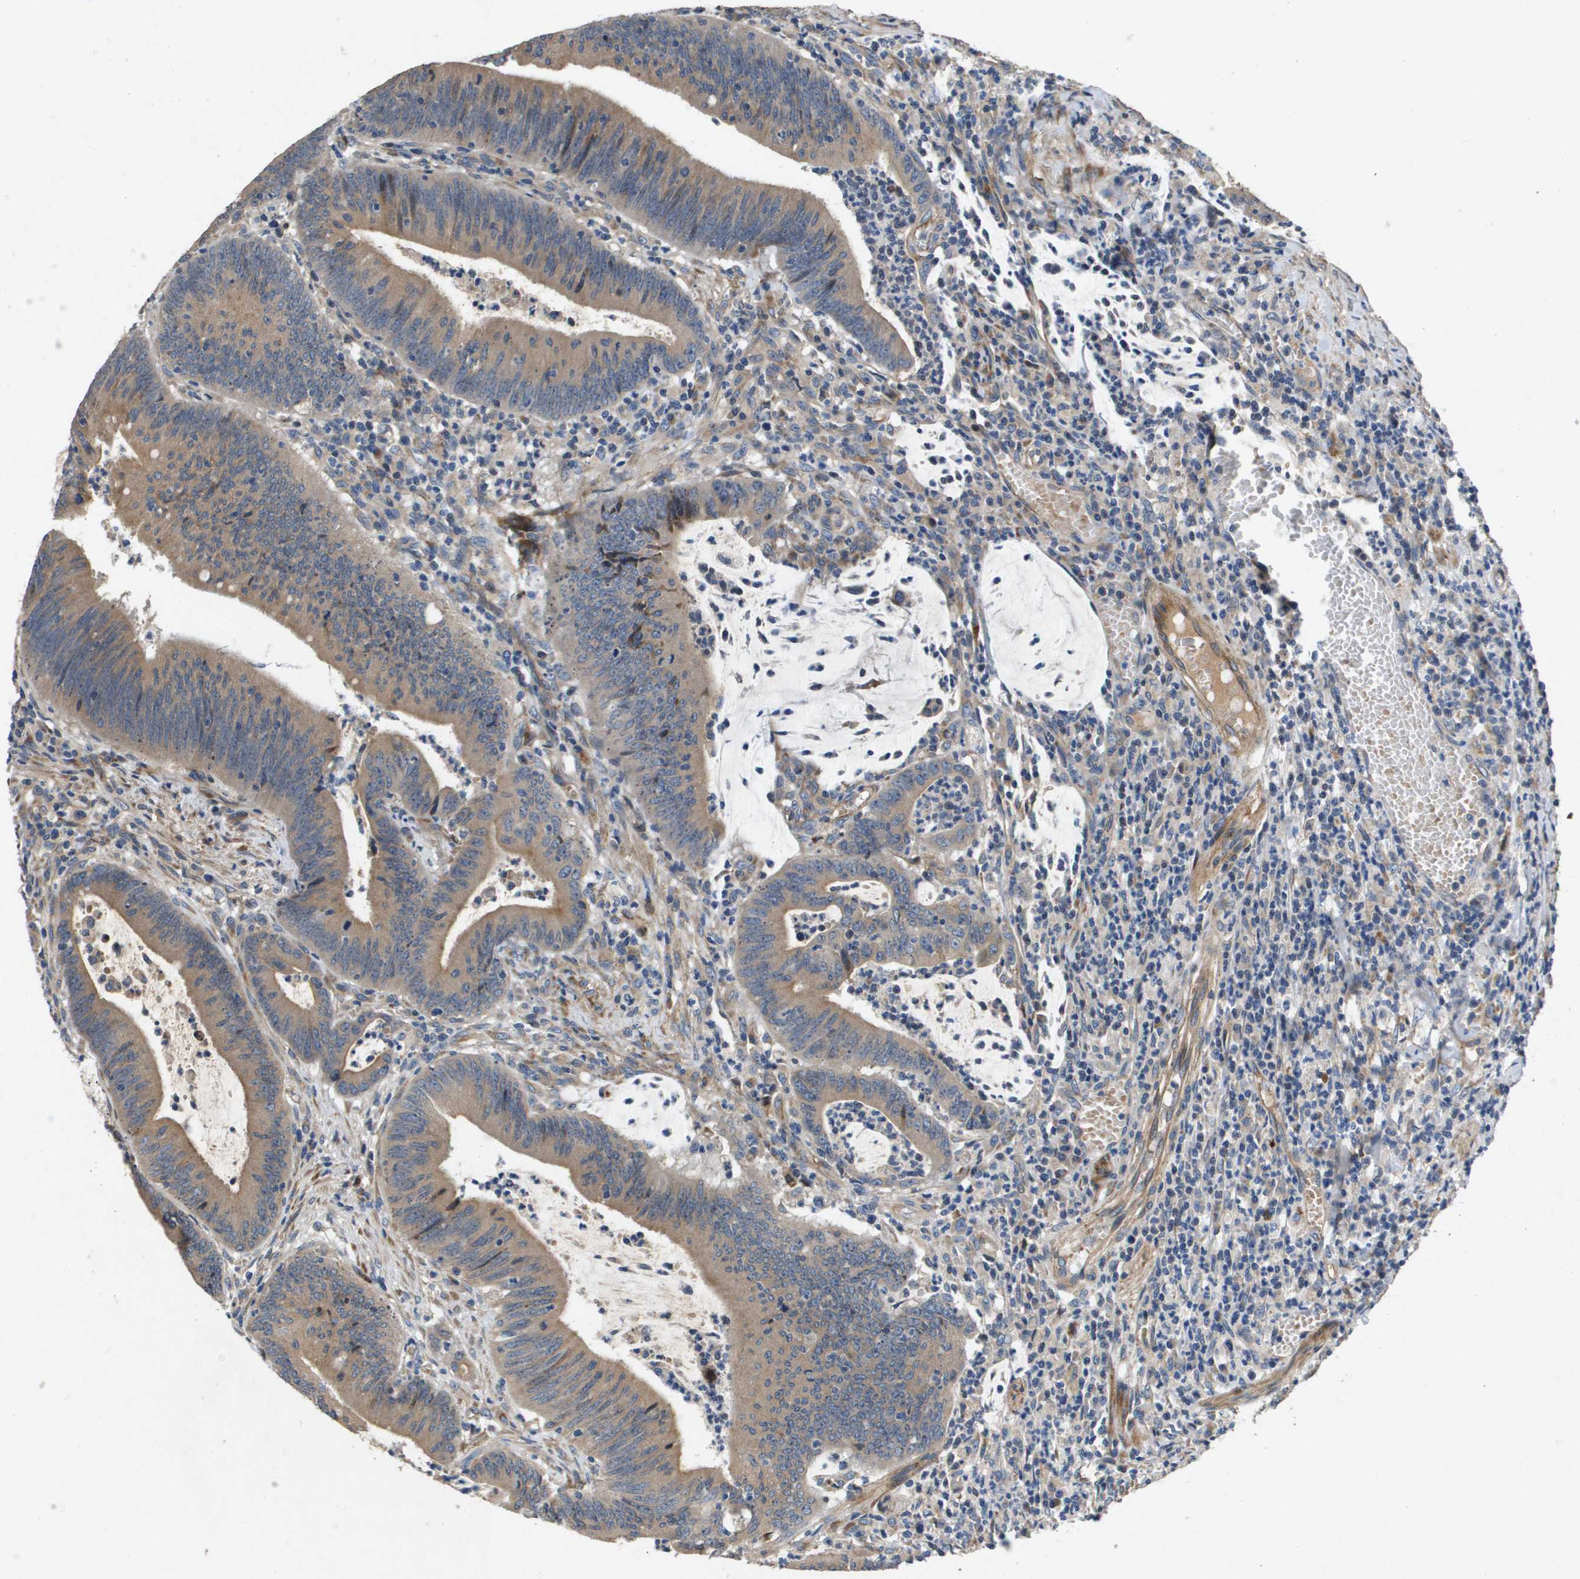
{"staining": {"intensity": "moderate", "quantity": ">75%", "location": "cytoplasmic/membranous"}, "tissue": "colorectal cancer", "cell_type": "Tumor cells", "image_type": "cancer", "snomed": [{"axis": "morphology", "description": "Normal tissue, NOS"}, {"axis": "morphology", "description": "Adenocarcinoma, NOS"}, {"axis": "topography", "description": "Rectum"}], "caption": "Colorectal adenocarcinoma was stained to show a protein in brown. There is medium levels of moderate cytoplasmic/membranous staining in about >75% of tumor cells.", "gene": "ENTPD2", "patient": {"sex": "female", "age": 66}}